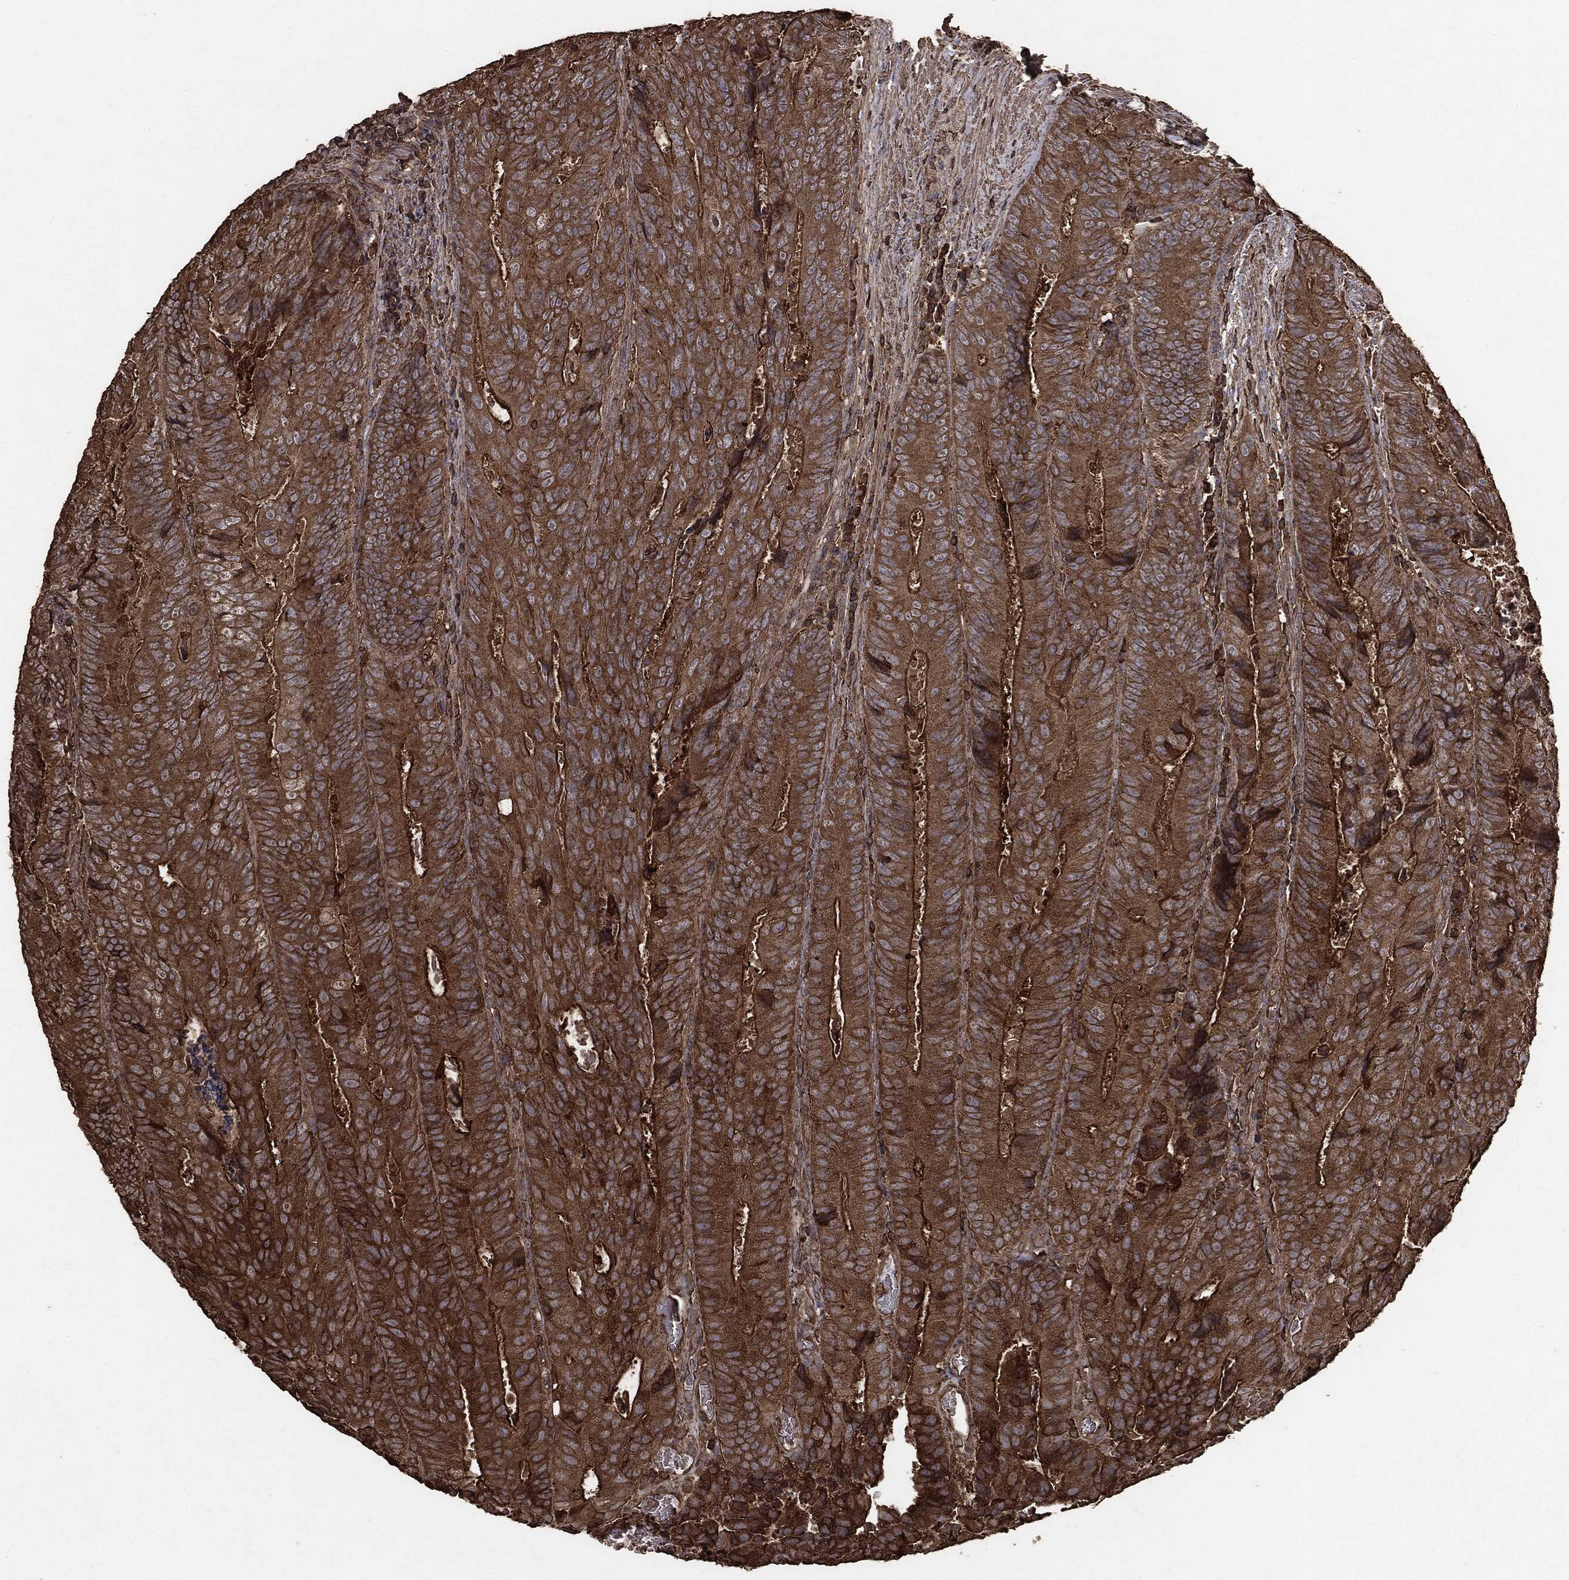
{"staining": {"intensity": "moderate", "quantity": ">75%", "location": "cytoplasmic/membranous"}, "tissue": "colorectal cancer", "cell_type": "Tumor cells", "image_type": "cancer", "snomed": [{"axis": "morphology", "description": "Adenocarcinoma, NOS"}, {"axis": "topography", "description": "Colon"}], "caption": "IHC image of neoplastic tissue: human colorectal cancer stained using IHC shows medium levels of moderate protein expression localized specifically in the cytoplasmic/membranous of tumor cells, appearing as a cytoplasmic/membranous brown color.", "gene": "MTOR", "patient": {"sex": "female", "age": 48}}